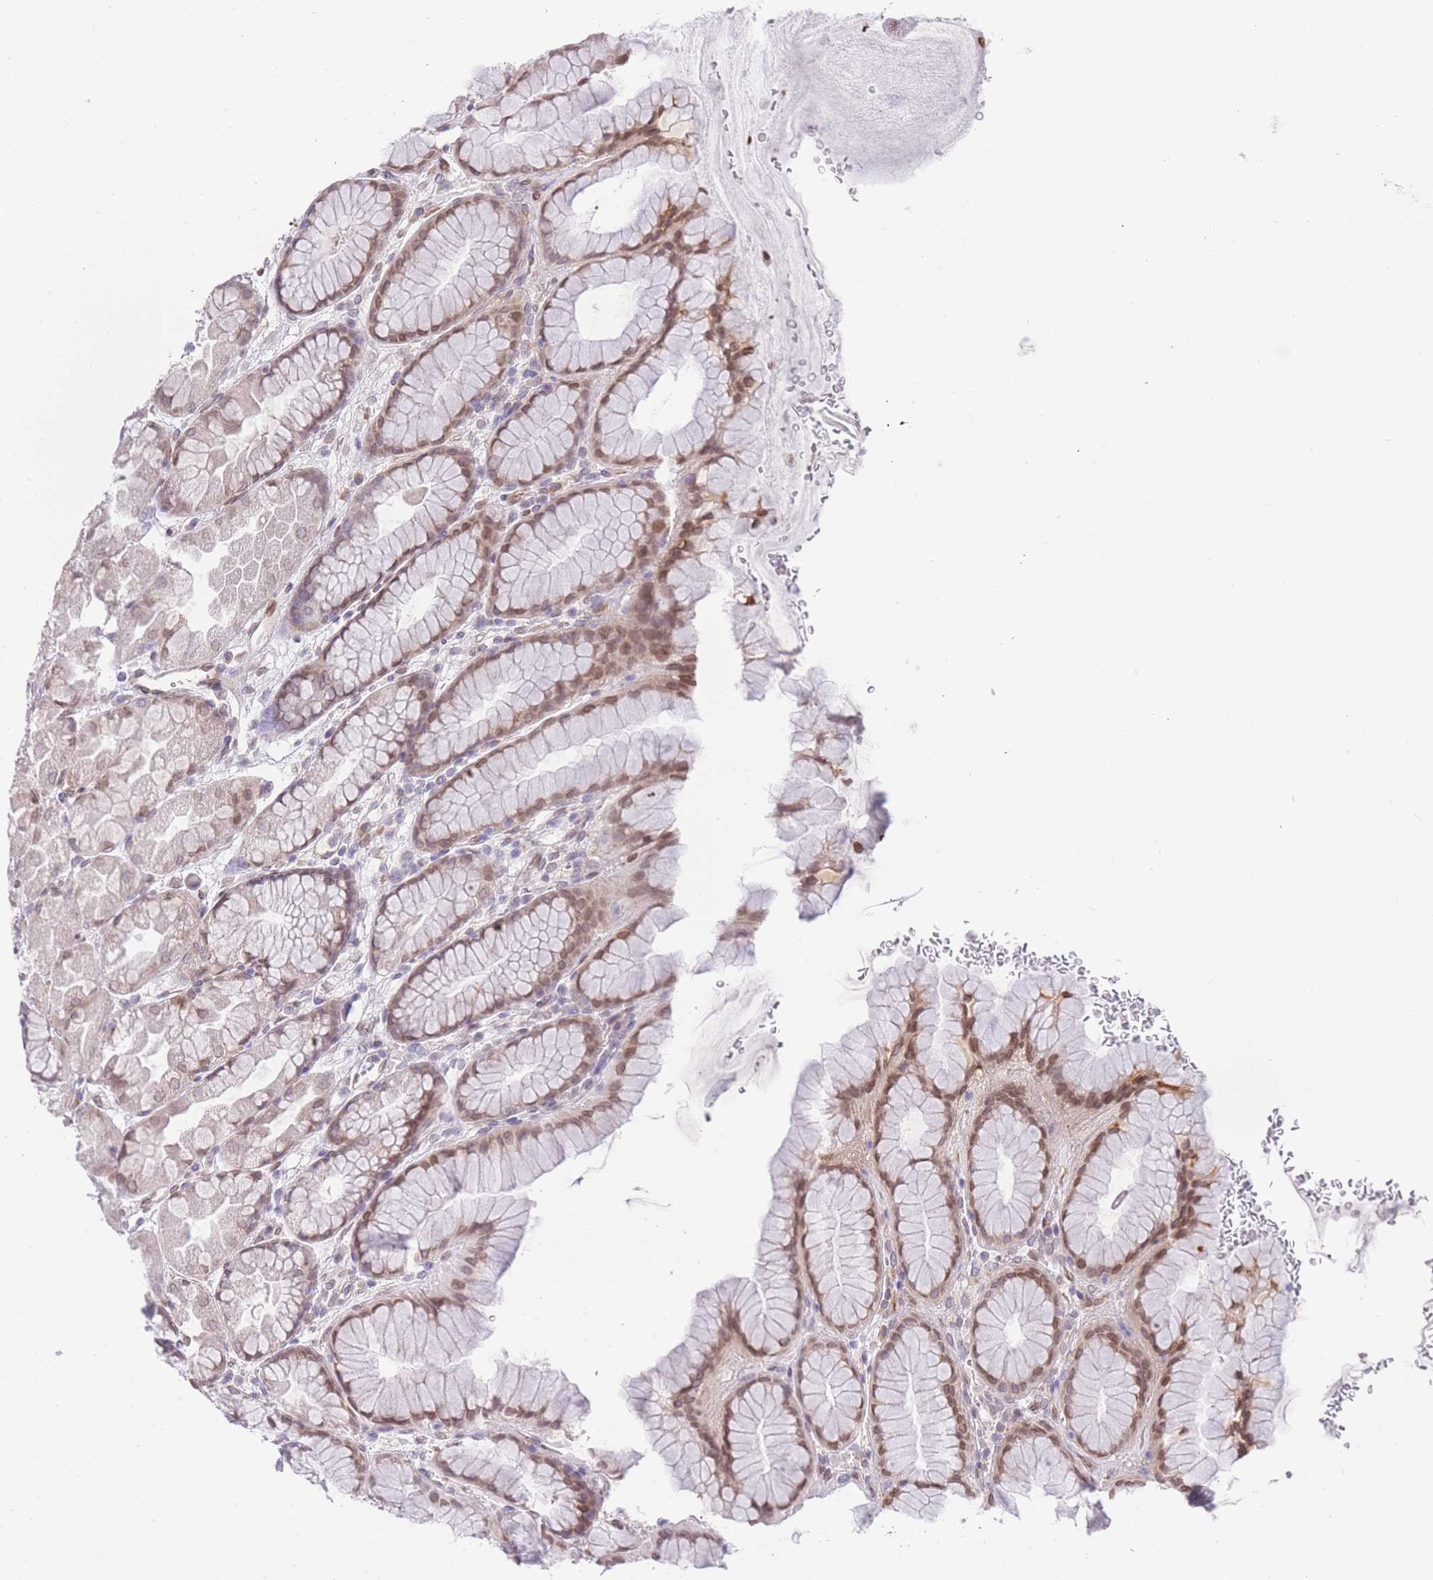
{"staining": {"intensity": "moderate", "quantity": ">75%", "location": "nuclear"}, "tissue": "stomach", "cell_type": "Glandular cells", "image_type": "normal", "snomed": [{"axis": "morphology", "description": "Normal tissue, NOS"}, {"axis": "topography", "description": "Stomach"}], "caption": "Immunohistochemistry (DAB (3,3'-diaminobenzidine)) staining of benign human stomach reveals moderate nuclear protein staining in about >75% of glandular cells.", "gene": "OR10AD1", "patient": {"sex": "male", "age": 57}}